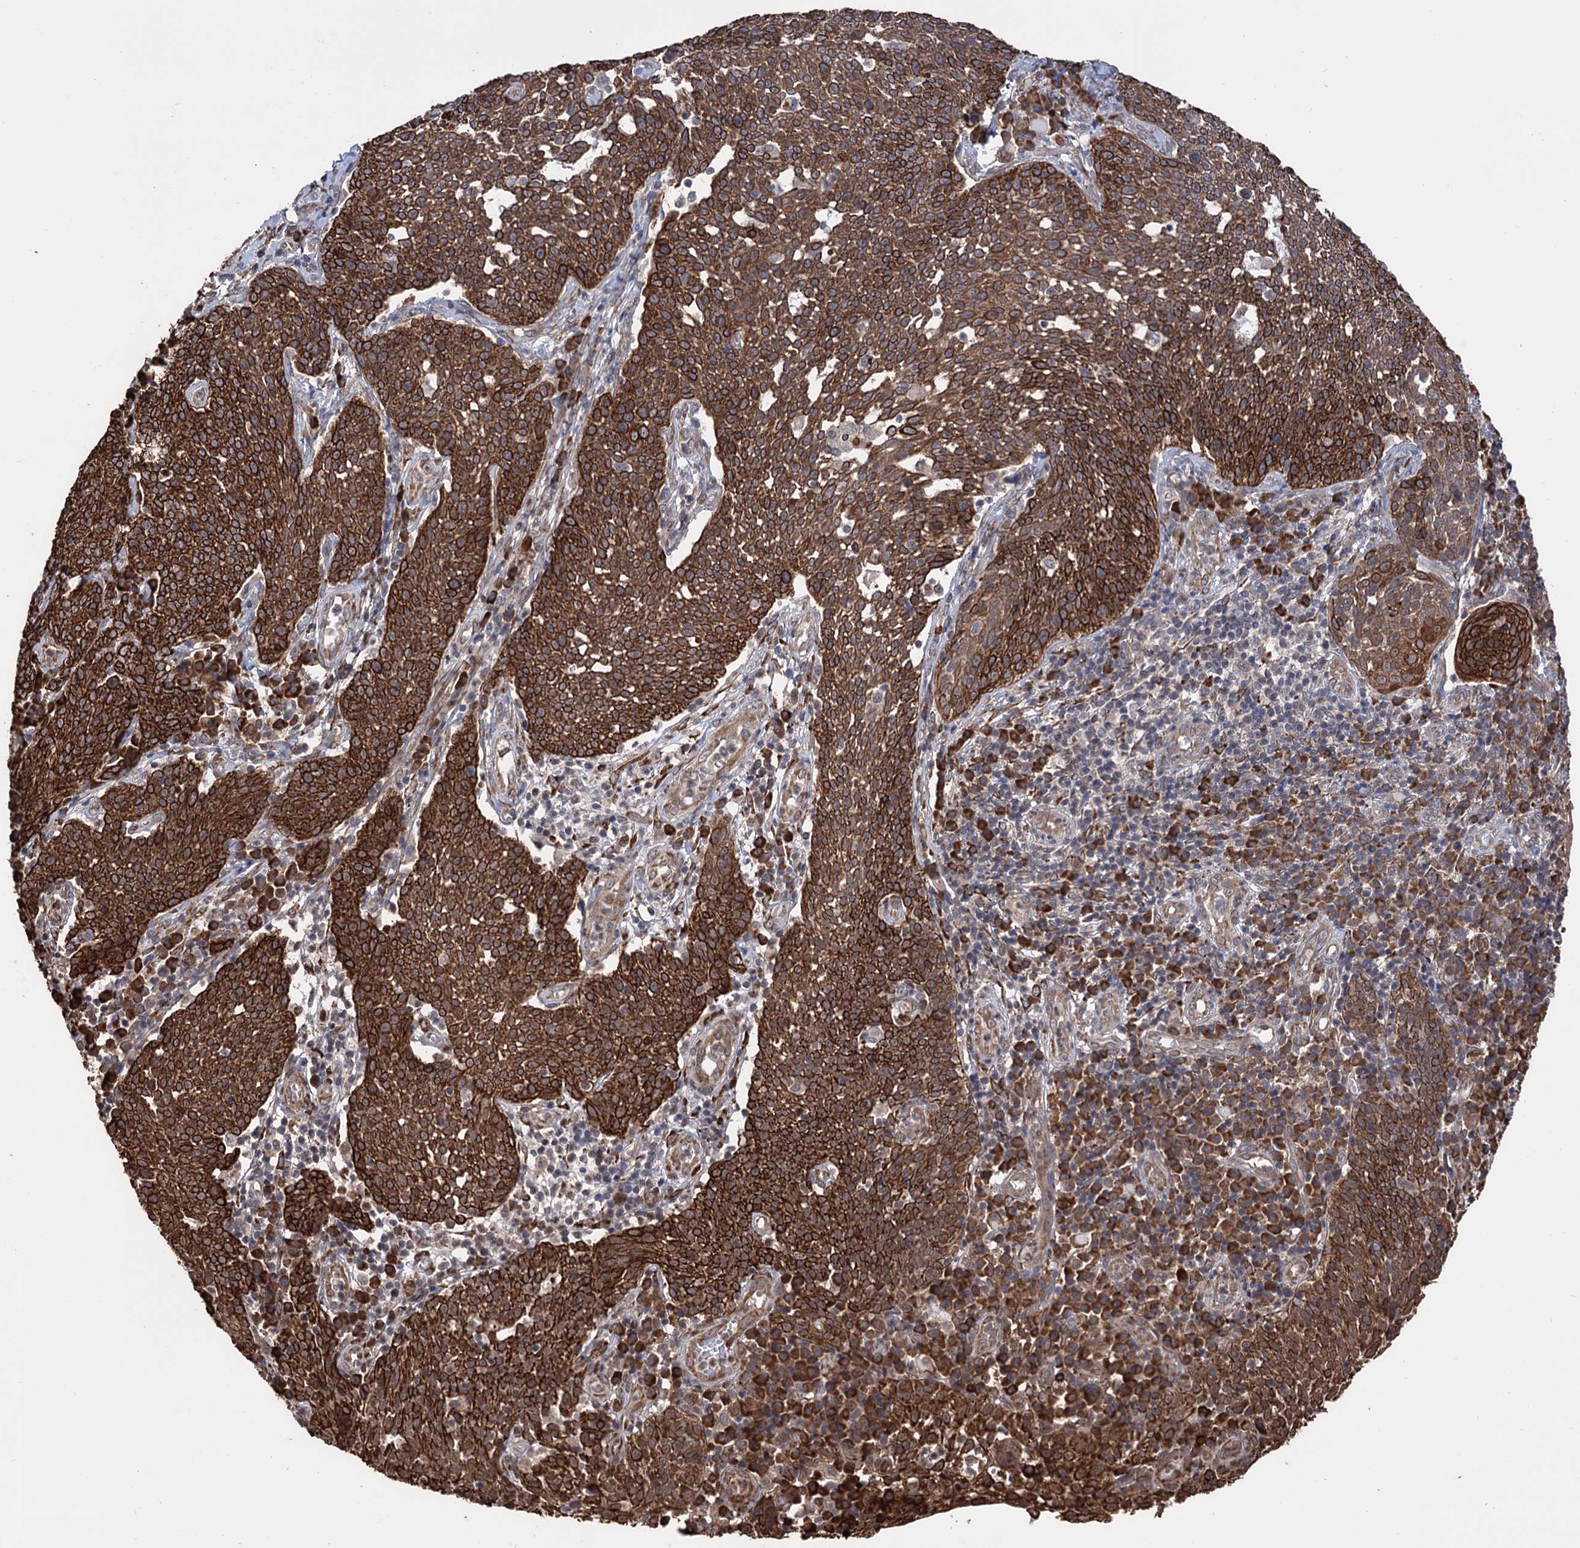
{"staining": {"intensity": "strong", "quantity": ">75%", "location": "cytoplasmic/membranous"}, "tissue": "cervical cancer", "cell_type": "Tumor cells", "image_type": "cancer", "snomed": [{"axis": "morphology", "description": "Squamous cell carcinoma, NOS"}, {"axis": "topography", "description": "Cervix"}], "caption": "Squamous cell carcinoma (cervical) was stained to show a protein in brown. There is high levels of strong cytoplasmic/membranous expression in approximately >75% of tumor cells.", "gene": "CDAN1", "patient": {"sex": "female", "age": 34}}